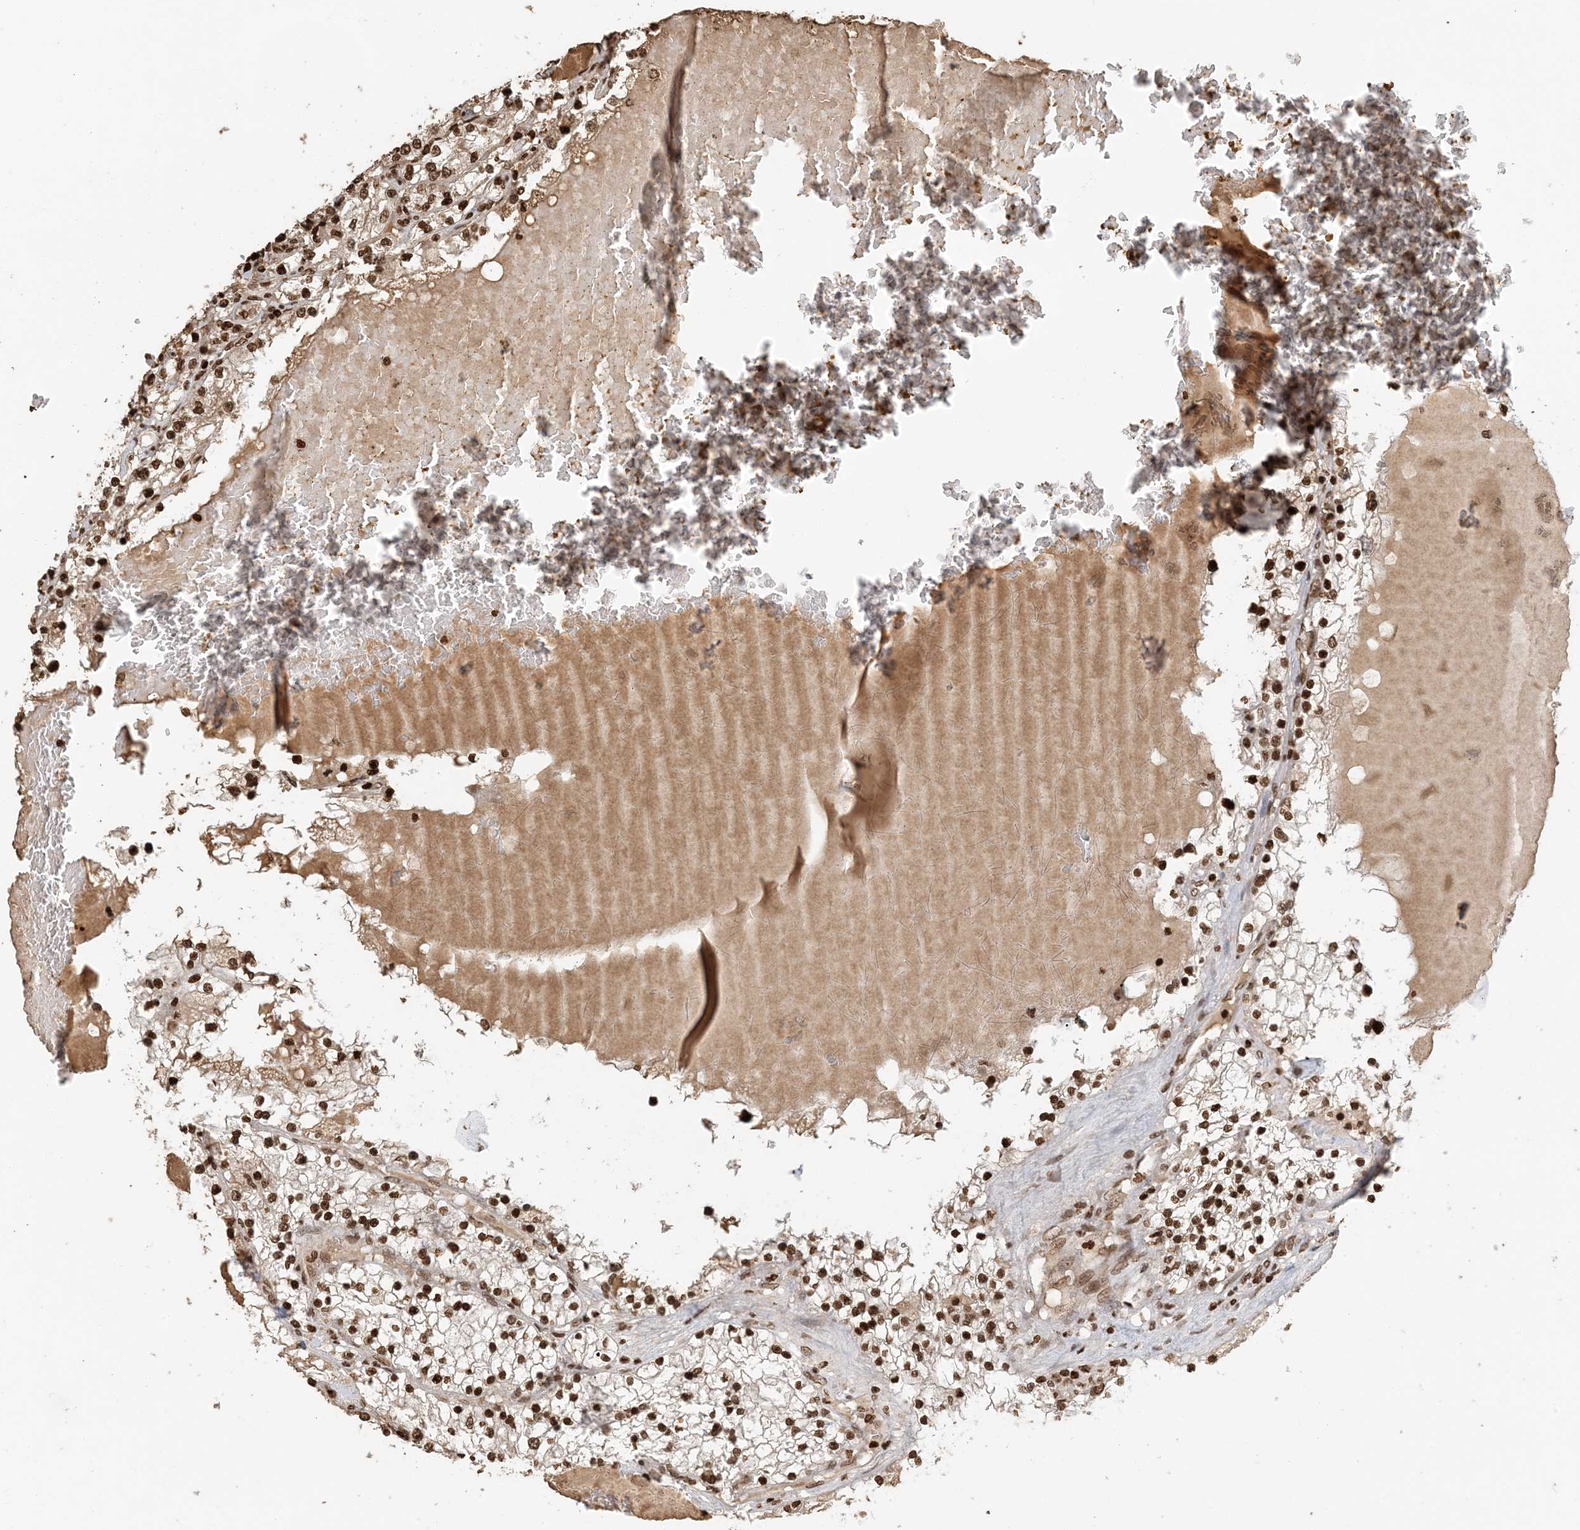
{"staining": {"intensity": "strong", "quantity": ">75%", "location": "cytoplasmic/membranous,nuclear"}, "tissue": "renal cancer", "cell_type": "Tumor cells", "image_type": "cancer", "snomed": [{"axis": "morphology", "description": "Normal tissue, NOS"}, {"axis": "morphology", "description": "Adenocarcinoma, NOS"}, {"axis": "topography", "description": "Kidney"}], "caption": "Human renal cancer (adenocarcinoma) stained with a brown dye demonstrates strong cytoplasmic/membranous and nuclear positive expression in about >75% of tumor cells.", "gene": "H3-3B", "patient": {"sex": "male", "age": 68}}